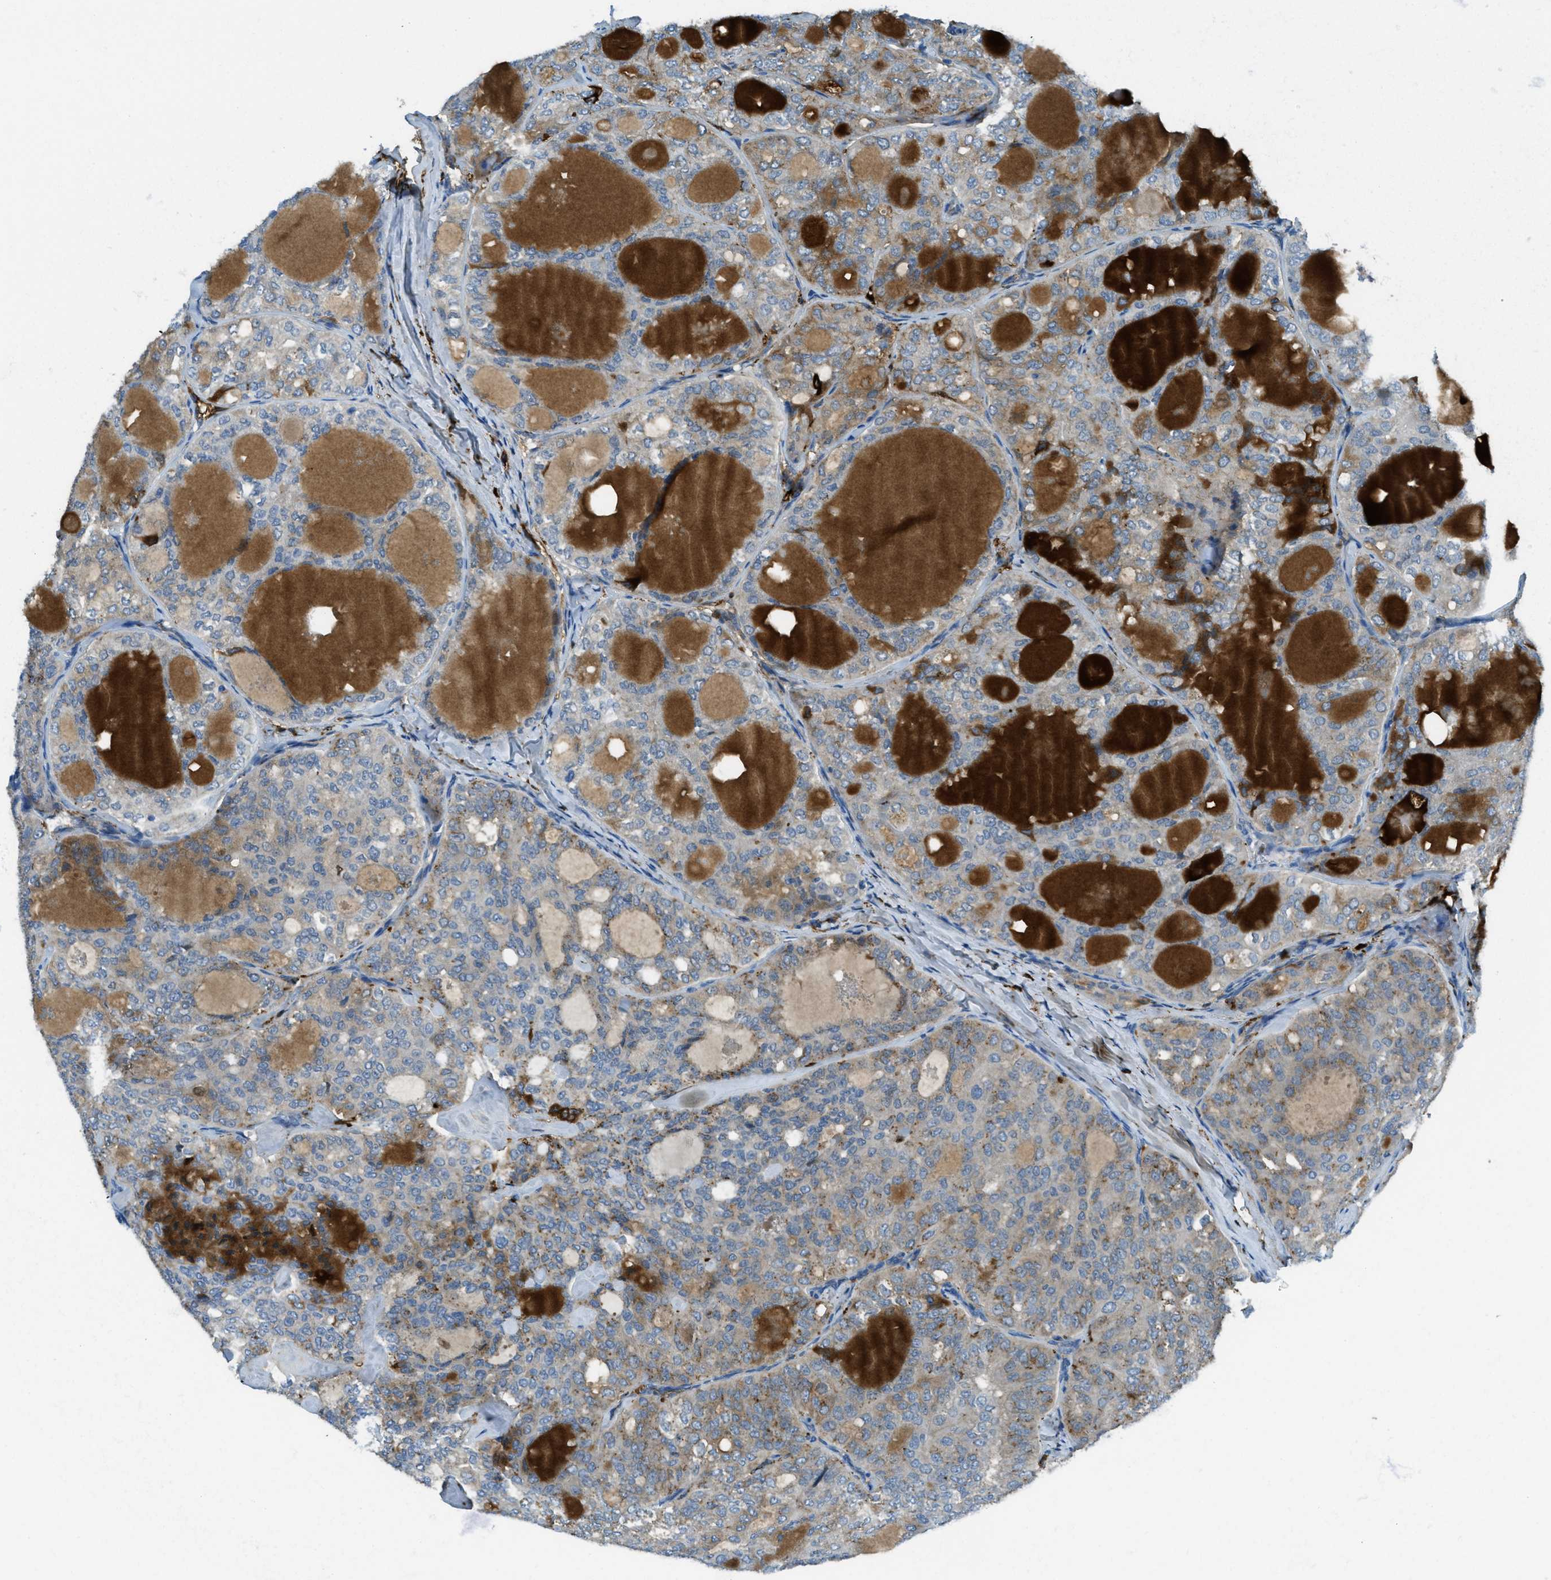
{"staining": {"intensity": "weak", "quantity": "25%-75%", "location": "cytoplasmic/membranous"}, "tissue": "thyroid cancer", "cell_type": "Tumor cells", "image_type": "cancer", "snomed": [{"axis": "morphology", "description": "Follicular adenoma carcinoma, NOS"}, {"axis": "topography", "description": "Thyroid gland"}], "caption": "This is an image of immunohistochemistry (IHC) staining of thyroid cancer (follicular adenoma carcinoma), which shows weak staining in the cytoplasmic/membranous of tumor cells.", "gene": "TRIM59", "patient": {"sex": "male", "age": 75}}